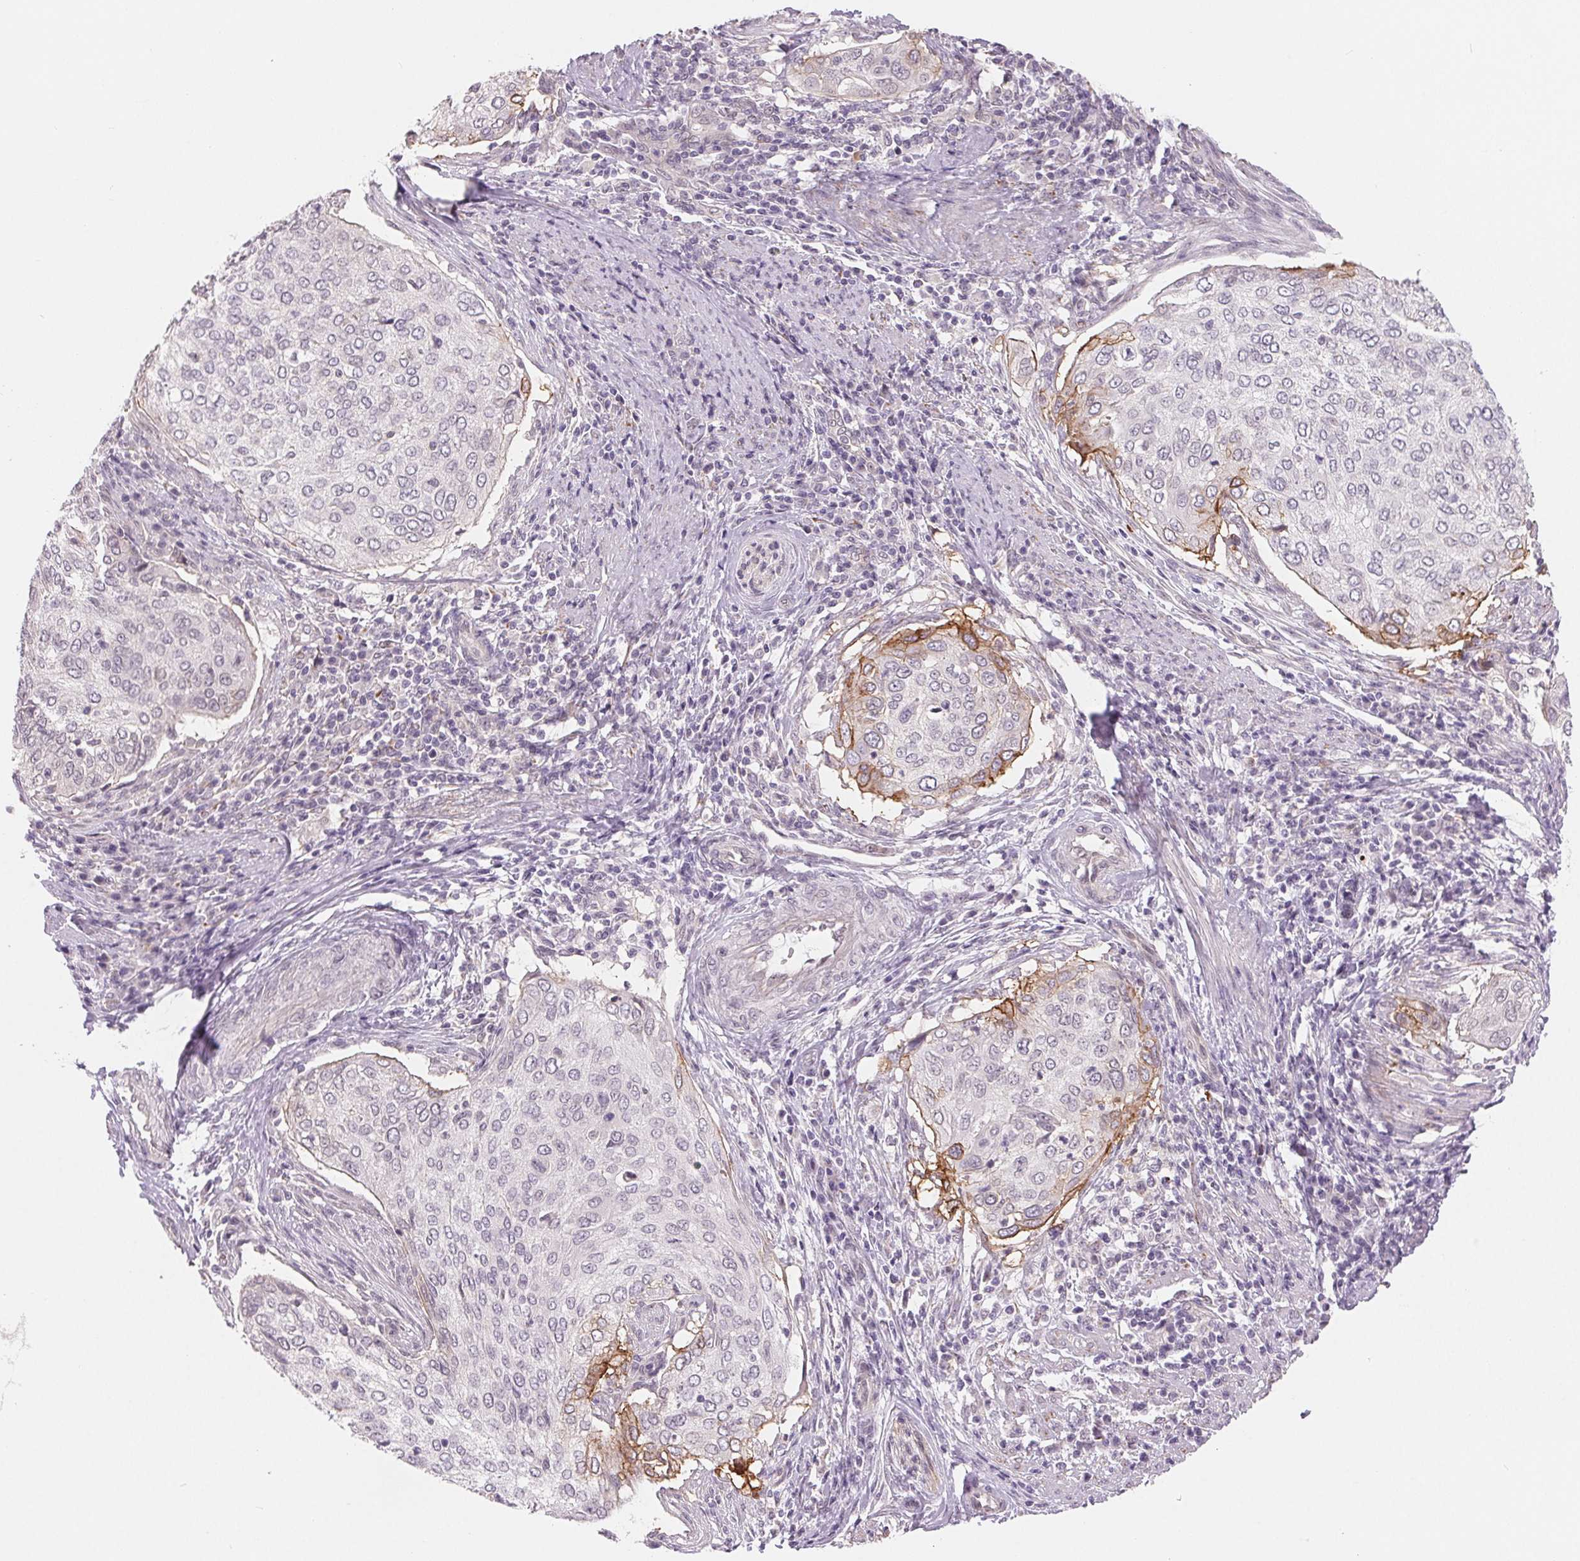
{"staining": {"intensity": "moderate", "quantity": "<25%", "location": "cytoplasmic/membranous"}, "tissue": "cervical cancer", "cell_type": "Tumor cells", "image_type": "cancer", "snomed": [{"axis": "morphology", "description": "Squamous cell carcinoma, NOS"}, {"axis": "topography", "description": "Cervix"}], "caption": "An immunohistochemistry (IHC) micrograph of tumor tissue is shown. Protein staining in brown labels moderate cytoplasmic/membranous positivity in squamous cell carcinoma (cervical) within tumor cells. The staining is performed using DAB brown chromogen to label protein expression. The nuclei are counter-stained blue using hematoxylin.", "gene": "CFC1", "patient": {"sex": "female", "age": 38}}